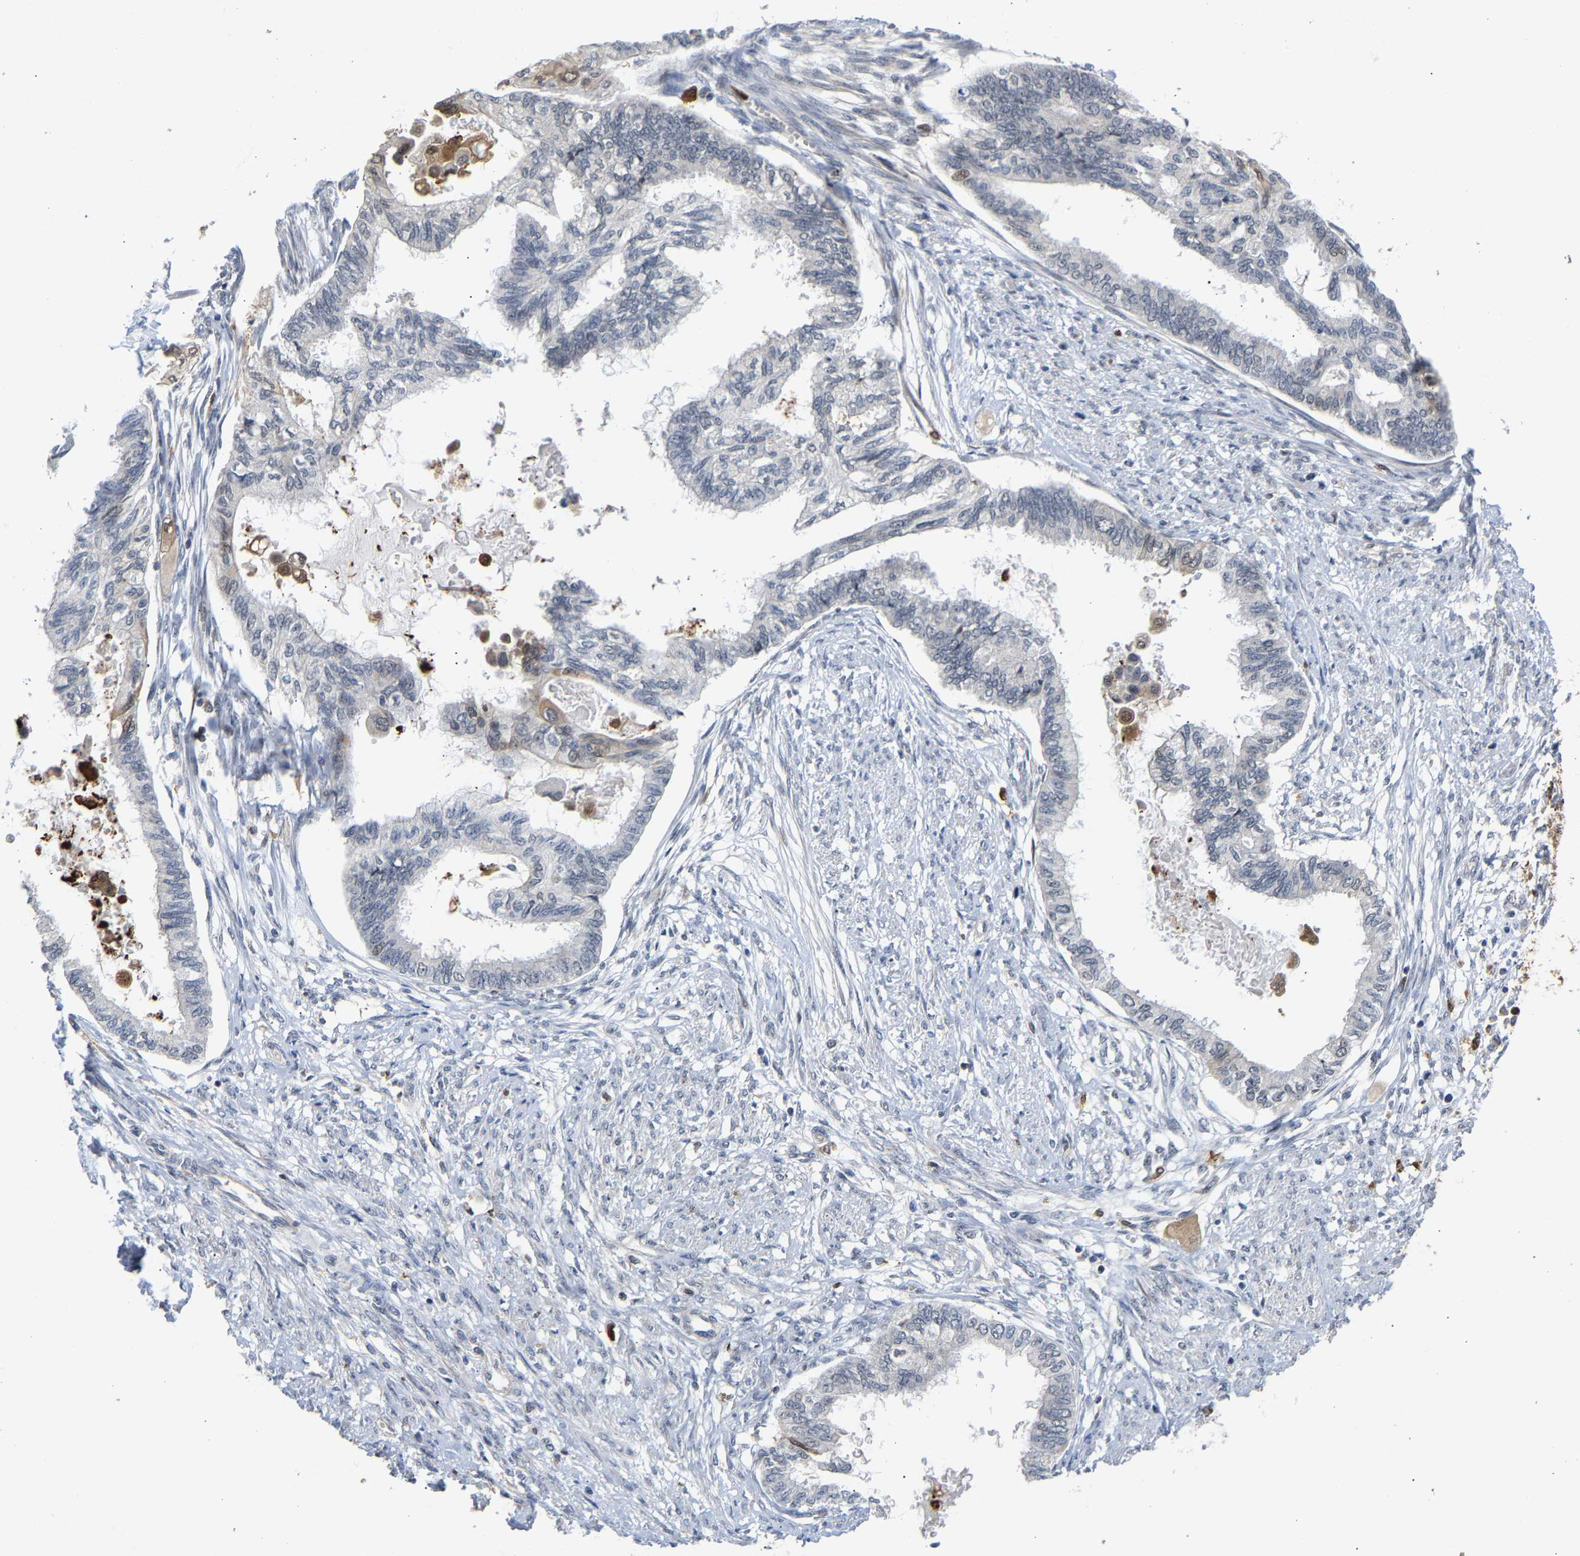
{"staining": {"intensity": "negative", "quantity": "none", "location": "none"}, "tissue": "cervical cancer", "cell_type": "Tumor cells", "image_type": "cancer", "snomed": [{"axis": "morphology", "description": "Normal tissue, NOS"}, {"axis": "morphology", "description": "Adenocarcinoma, NOS"}, {"axis": "topography", "description": "Cervix"}, {"axis": "topography", "description": "Endometrium"}], "caption": "Human cervical cancer stained for a protein using IHC displays no staining in tumor cells.", "gene": "TDRD7", "patient": {"sex": "female", "age": 86}}